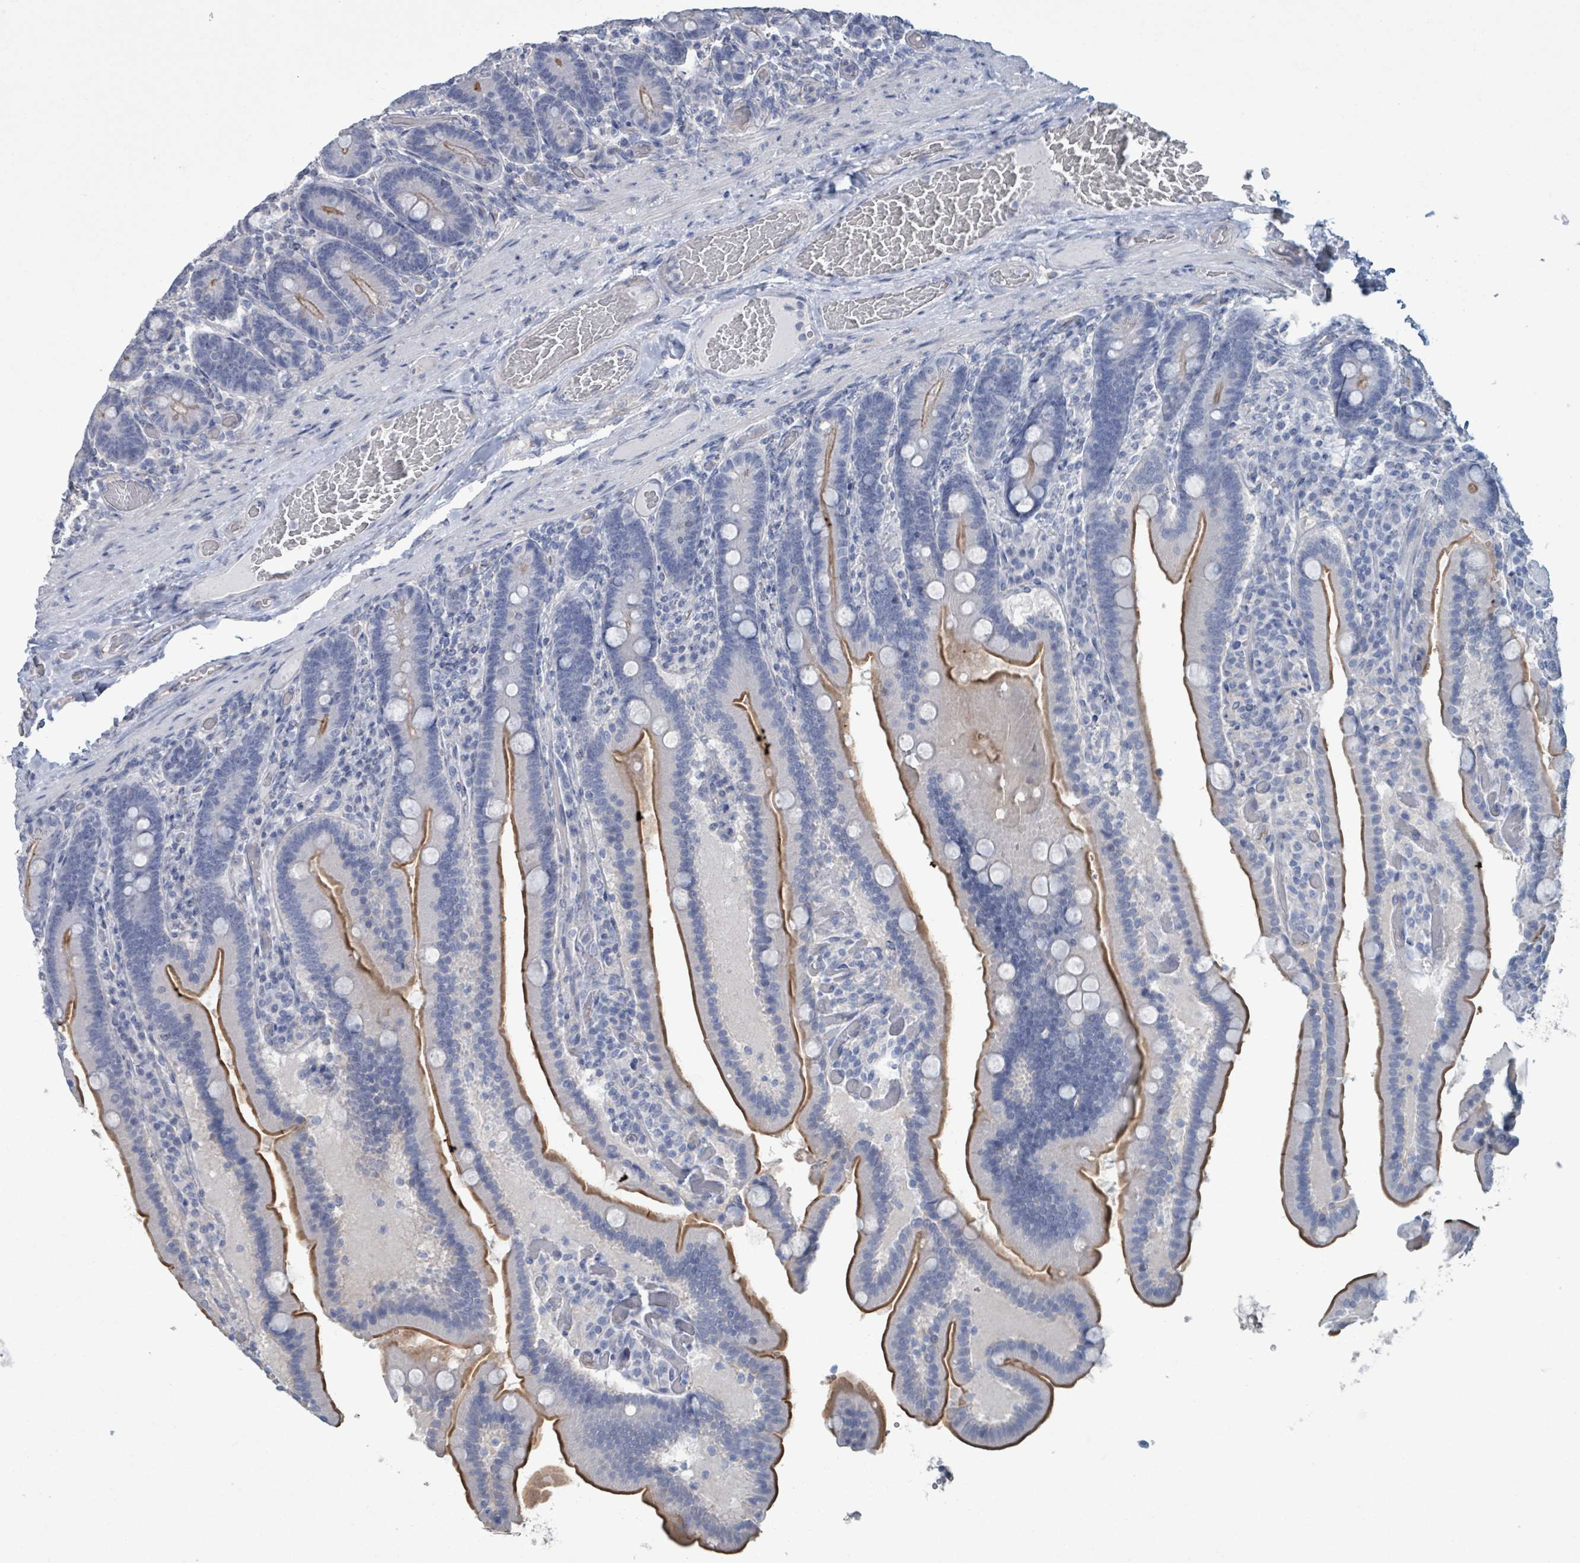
{"staining": {"intensity": "strong", "quantity": "25%-75%", "location": "cytoplasmic/membranous"}, "tissue": "duodenum", "cell_type": "Glandular cells", "image_type": "normal", "snomed": [{"axis": "morphology", "description": "Normal tissue, NOS"}, {"axis": "topography", "description": "Duodenum"}], "caption": "Strong cytoplasmic/membranous protein staining is identified in approximately 25%-75% of glandular cells in duodenum.", "gene": "CT45A10", "patient": {"sex": "female", "age": 62}}